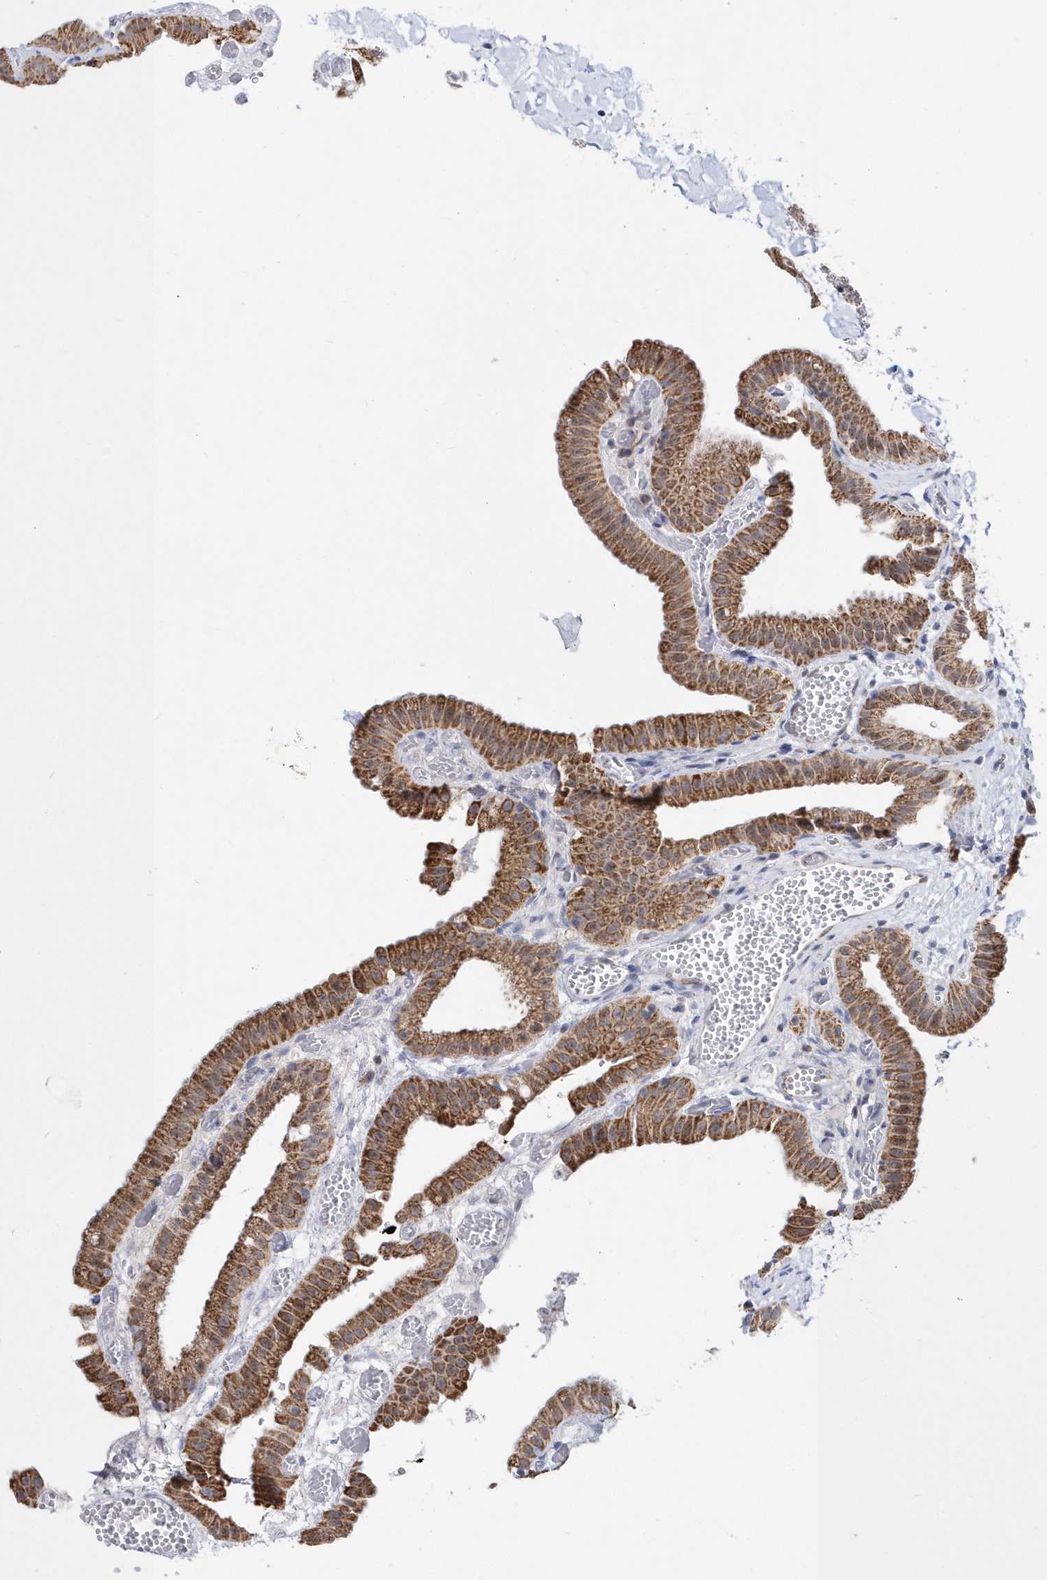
{"staining": {"intensity": "strong", "quantity": ">75%", "location": "cytoplasmic/membranous"}, "tissue": "gallbladder", "cell_type": "Glandular cells", "image_type": "normal", "snomed": [{"axis": "morphology", "description": "Normal tissue, NOS"}, {"axis": "topography", "description": "Gallbladder"}], "caption": "Gallbladder stained for a protein demonstrates strong cytoplasmic/membranous positivity in glandular cells. The staining was performed using DAB to visualize the protein expression in brown, while the nuclei were stained in blue with hematoxylin (Magnification: 20x).", "gene": "SPATA5", "patient": {"sex": "female", "age": 64}}